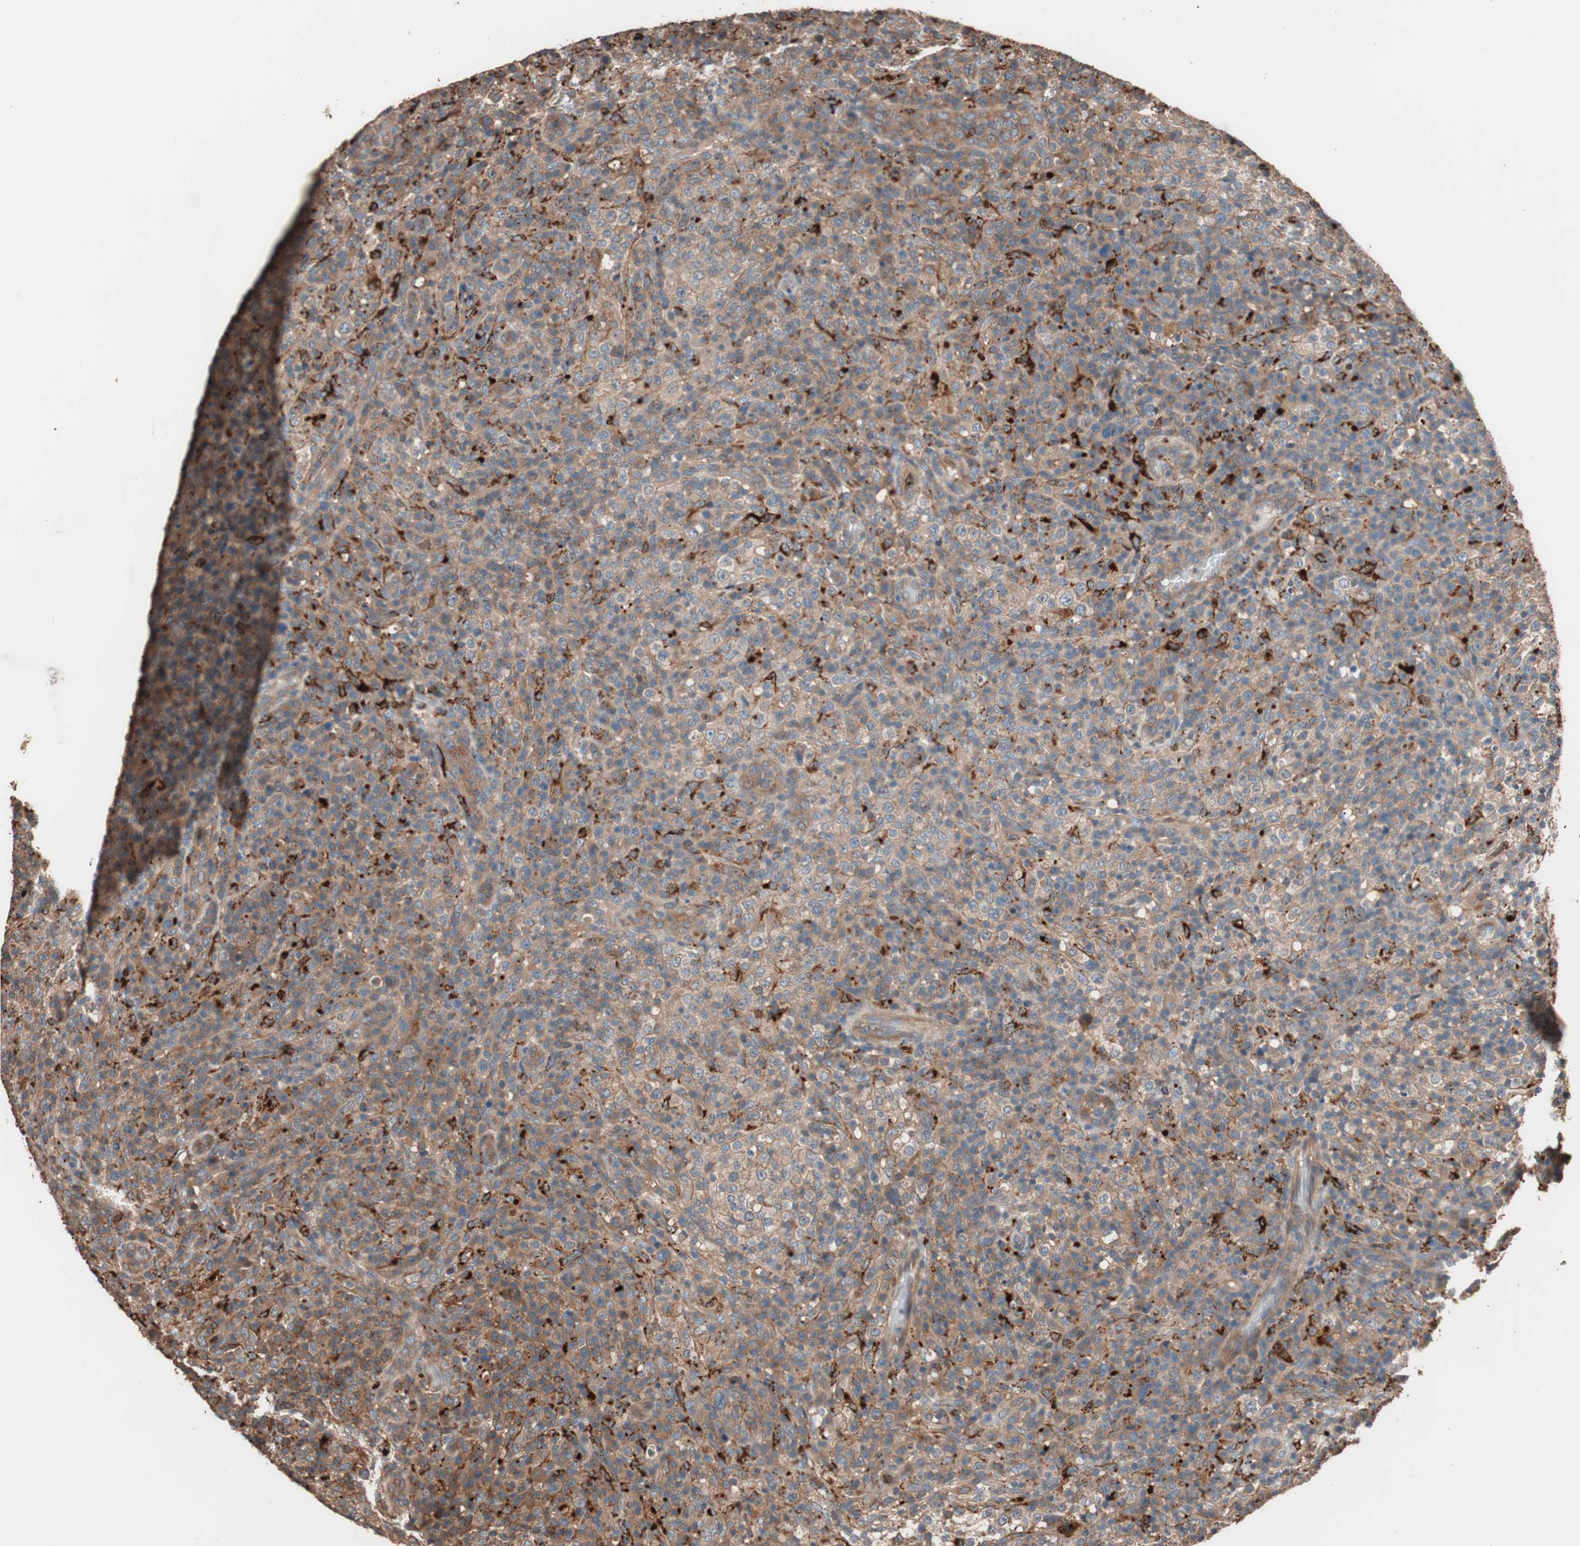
{"staining": {"intensity": "moderate", "quantity": ">75%", "location": "cytoplasmic/membranous"}, "tissue": "lymphoma", "cell_type": "Tumor cells", "image_type": "cancer", "snomed": [{"axis": "morphology", "description": "Malignant lymphoma, non-Hodgkin's type, High grade"}, {"axis": "topography", "description": "Lymph node"}], "caption": "Immunohistochemical staining of malignant lymphoma, non-Hodgkin's type (high-grade) shows medium levels of moderate cytoplasmic/membranous expression in approximately >75% of tumor cells. (IHC, brightfield microscopy, high magnification).", "gene": "CCT3", "patient": {"sex": "female", "age": 76}}